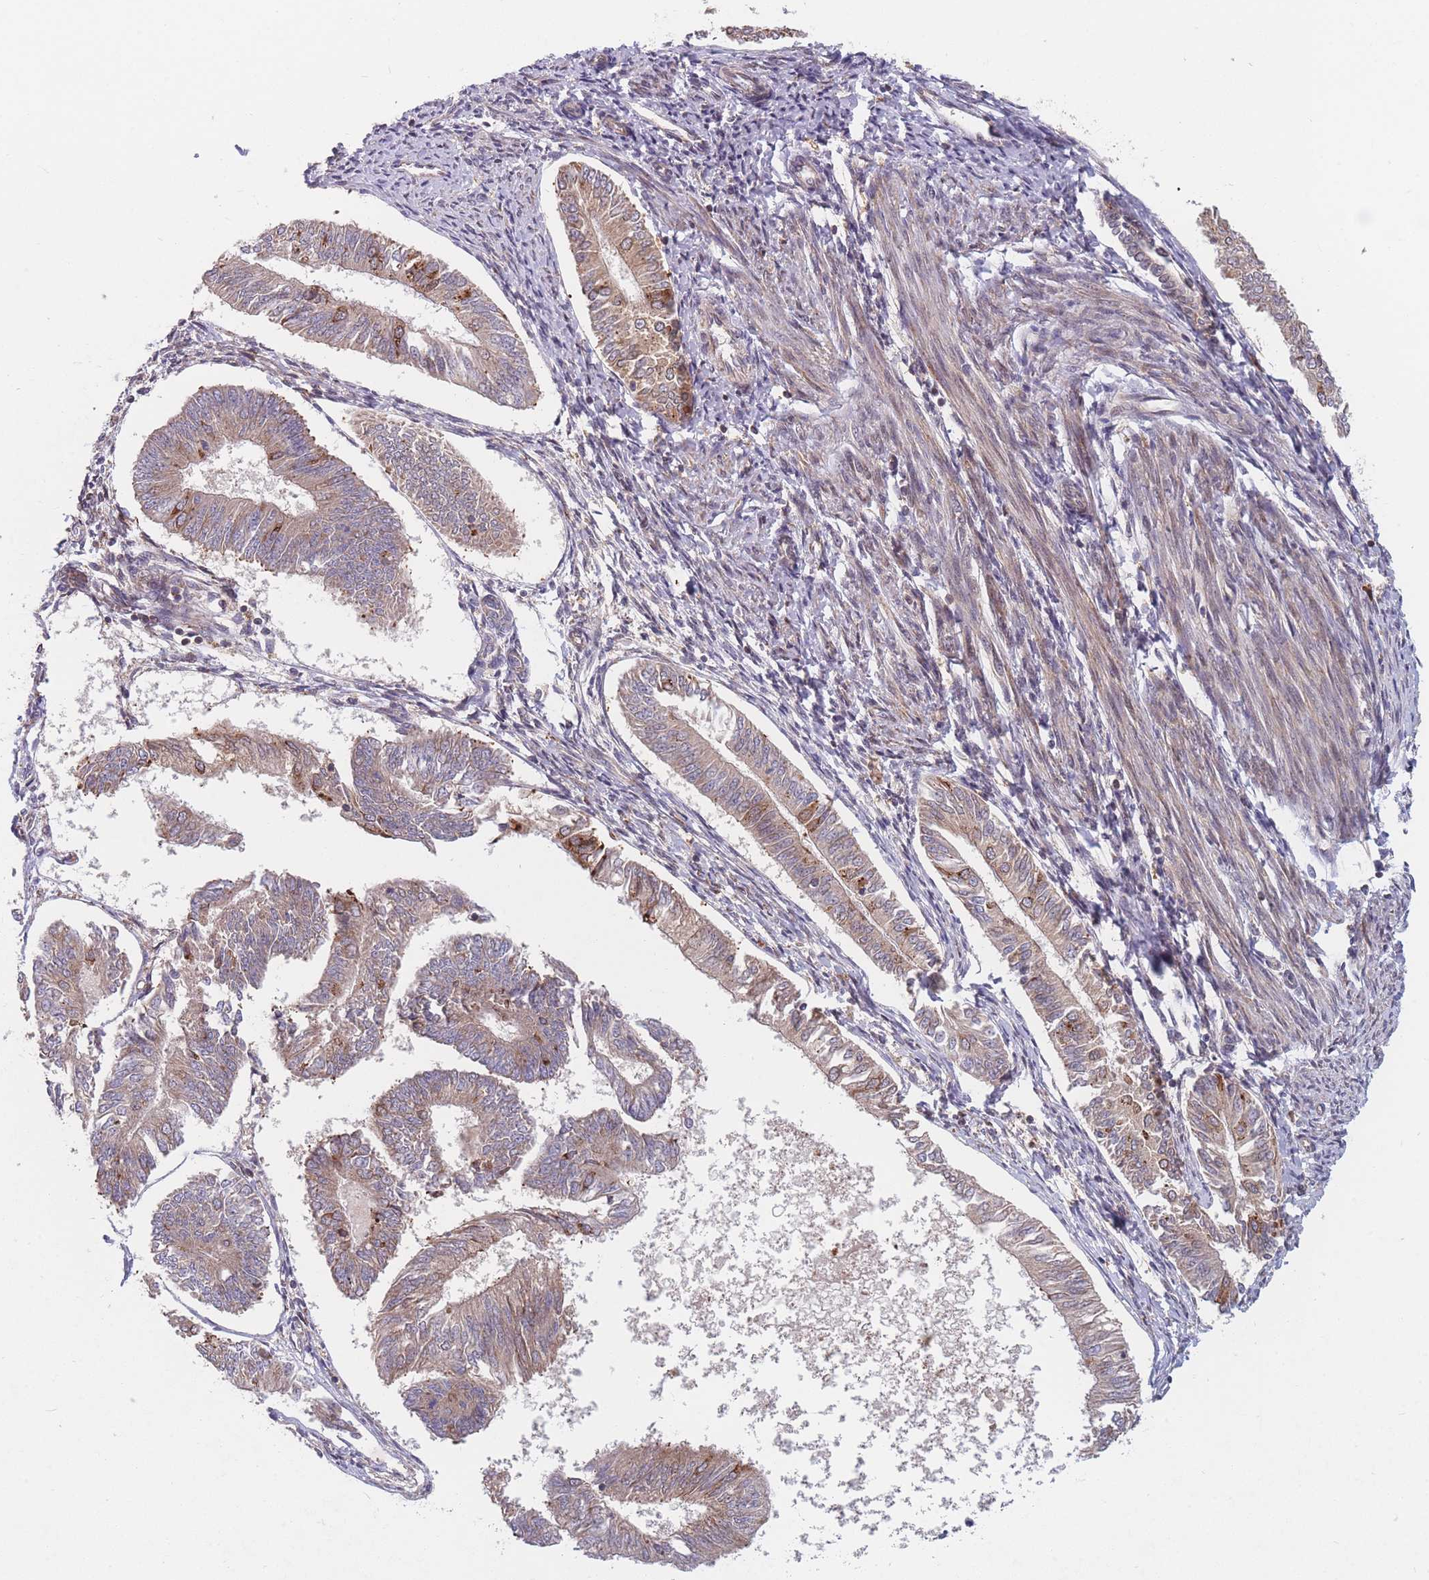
{"staining": {"intensity": "moderate", "quantity": ">75%", "location": "cytoplasmic/membranous"}, "tissue": "endometrial cancer", "cell_type": "Tumor cells", "image_type": "cancer", "snomed": [{"axis": "morphology", "description": "Adenocarcinoma, NOS"}, {"axis": "topography", "description": "Endometrium"}], "caption": "Endometrial cancer (adenocarcinoma) stained with a brown dye exhibits moderate cytoplasmic/membranous positive staining in approximately >75% of tumor cells.", "gene": "TMEM131L", "patient": {"sex": "female", "age": 58}}